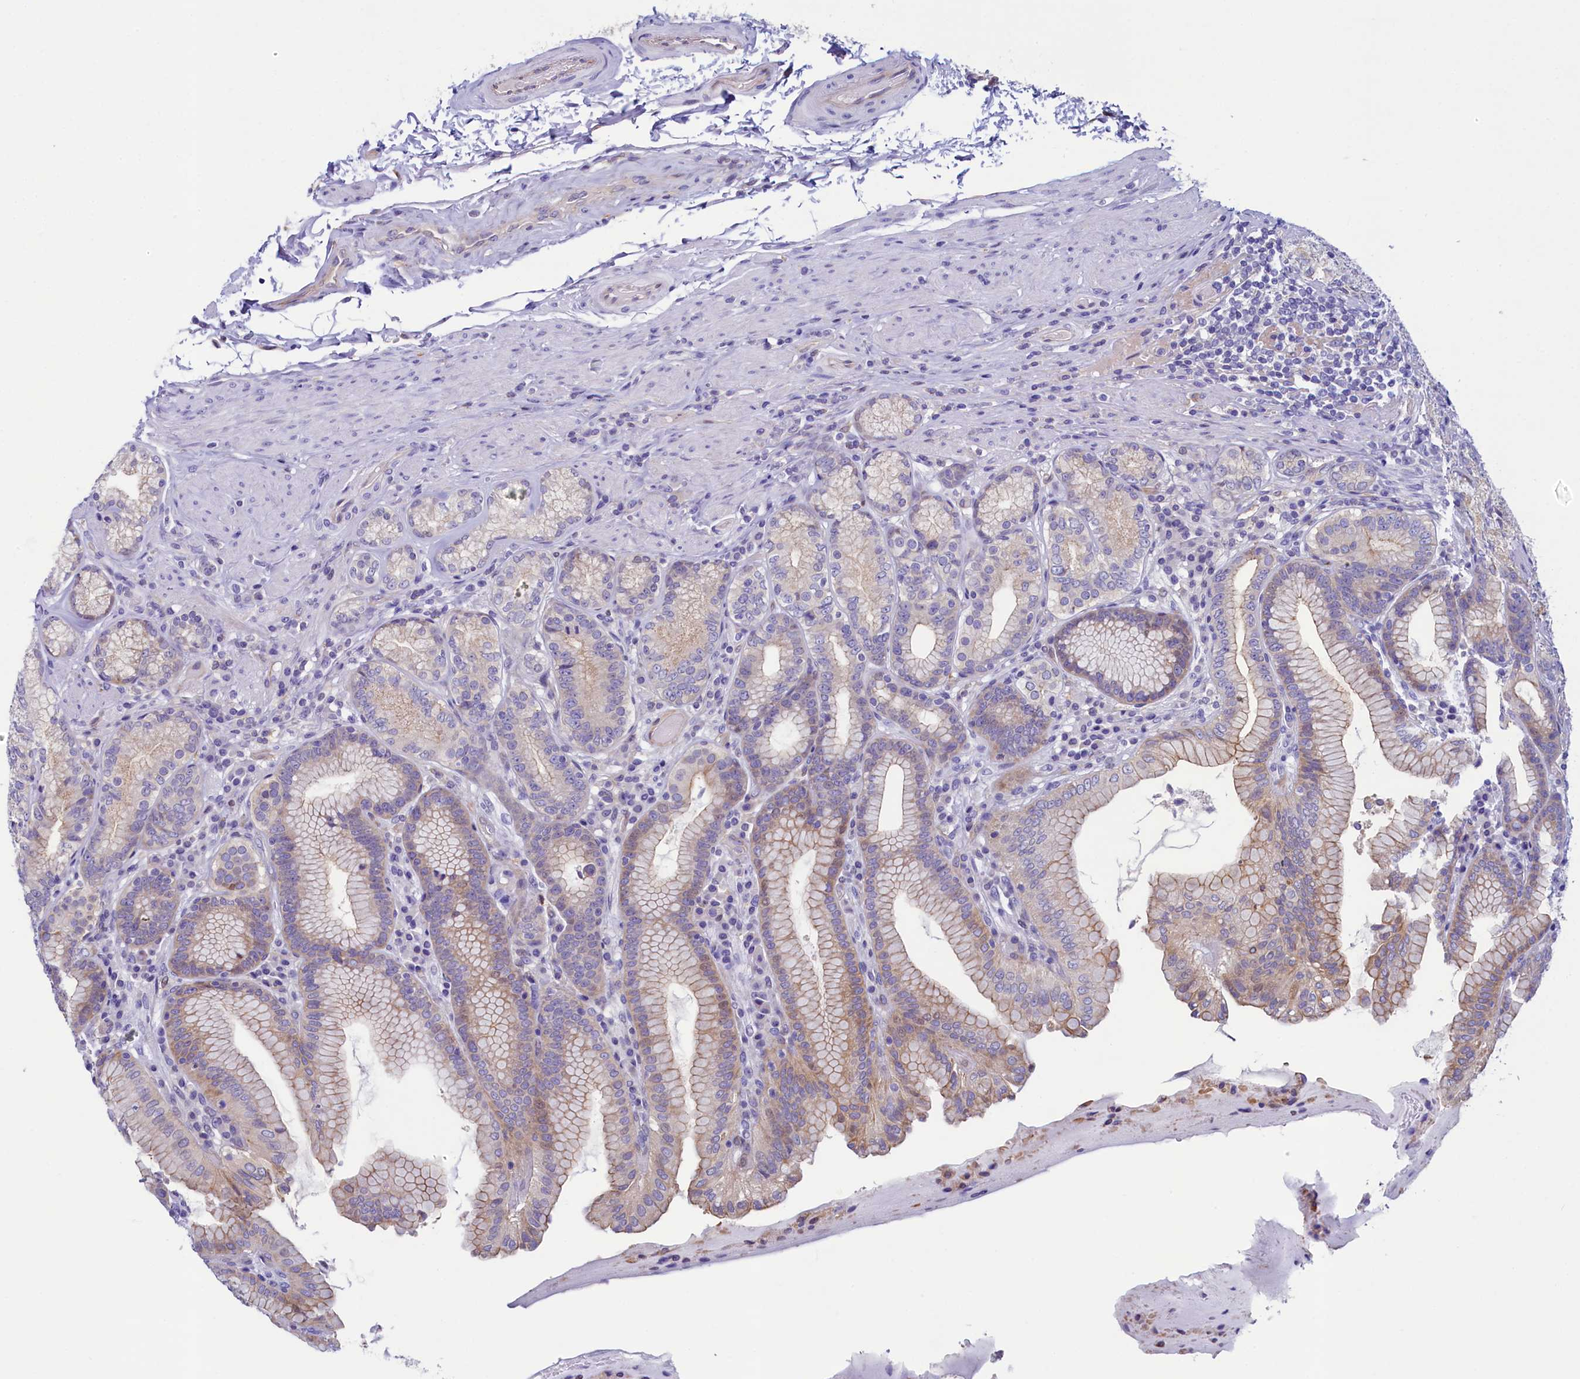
{"staining": {"intensity": "weak", "quantity": "<25%", "location": "cytoplasmic/membranous"}, "tissue": "stomach", "cell_type": "Glandular cells", "image_type": "normal", "snomed": [{"axis": "morphology", "description": "Normal tissue, NOS"}, {"axis": "topography", "description": "Stomach, upper"}, {"axis": "topography", "description": "Stomach, lower"}], "caption": "A high-resolution histopathology image shows IHC staining of benign stomach, which exhibits no significant staining in glandular cells. (Stains: DAB (3,3'-diaminobenzidine) immunohistochemistry (IHC) with hematoxylin counter stain, Microscopy: brightfield microscopy at high magnification).", "gene": "KRBOX5", "patient": {"sex": "female", "age": 76}}